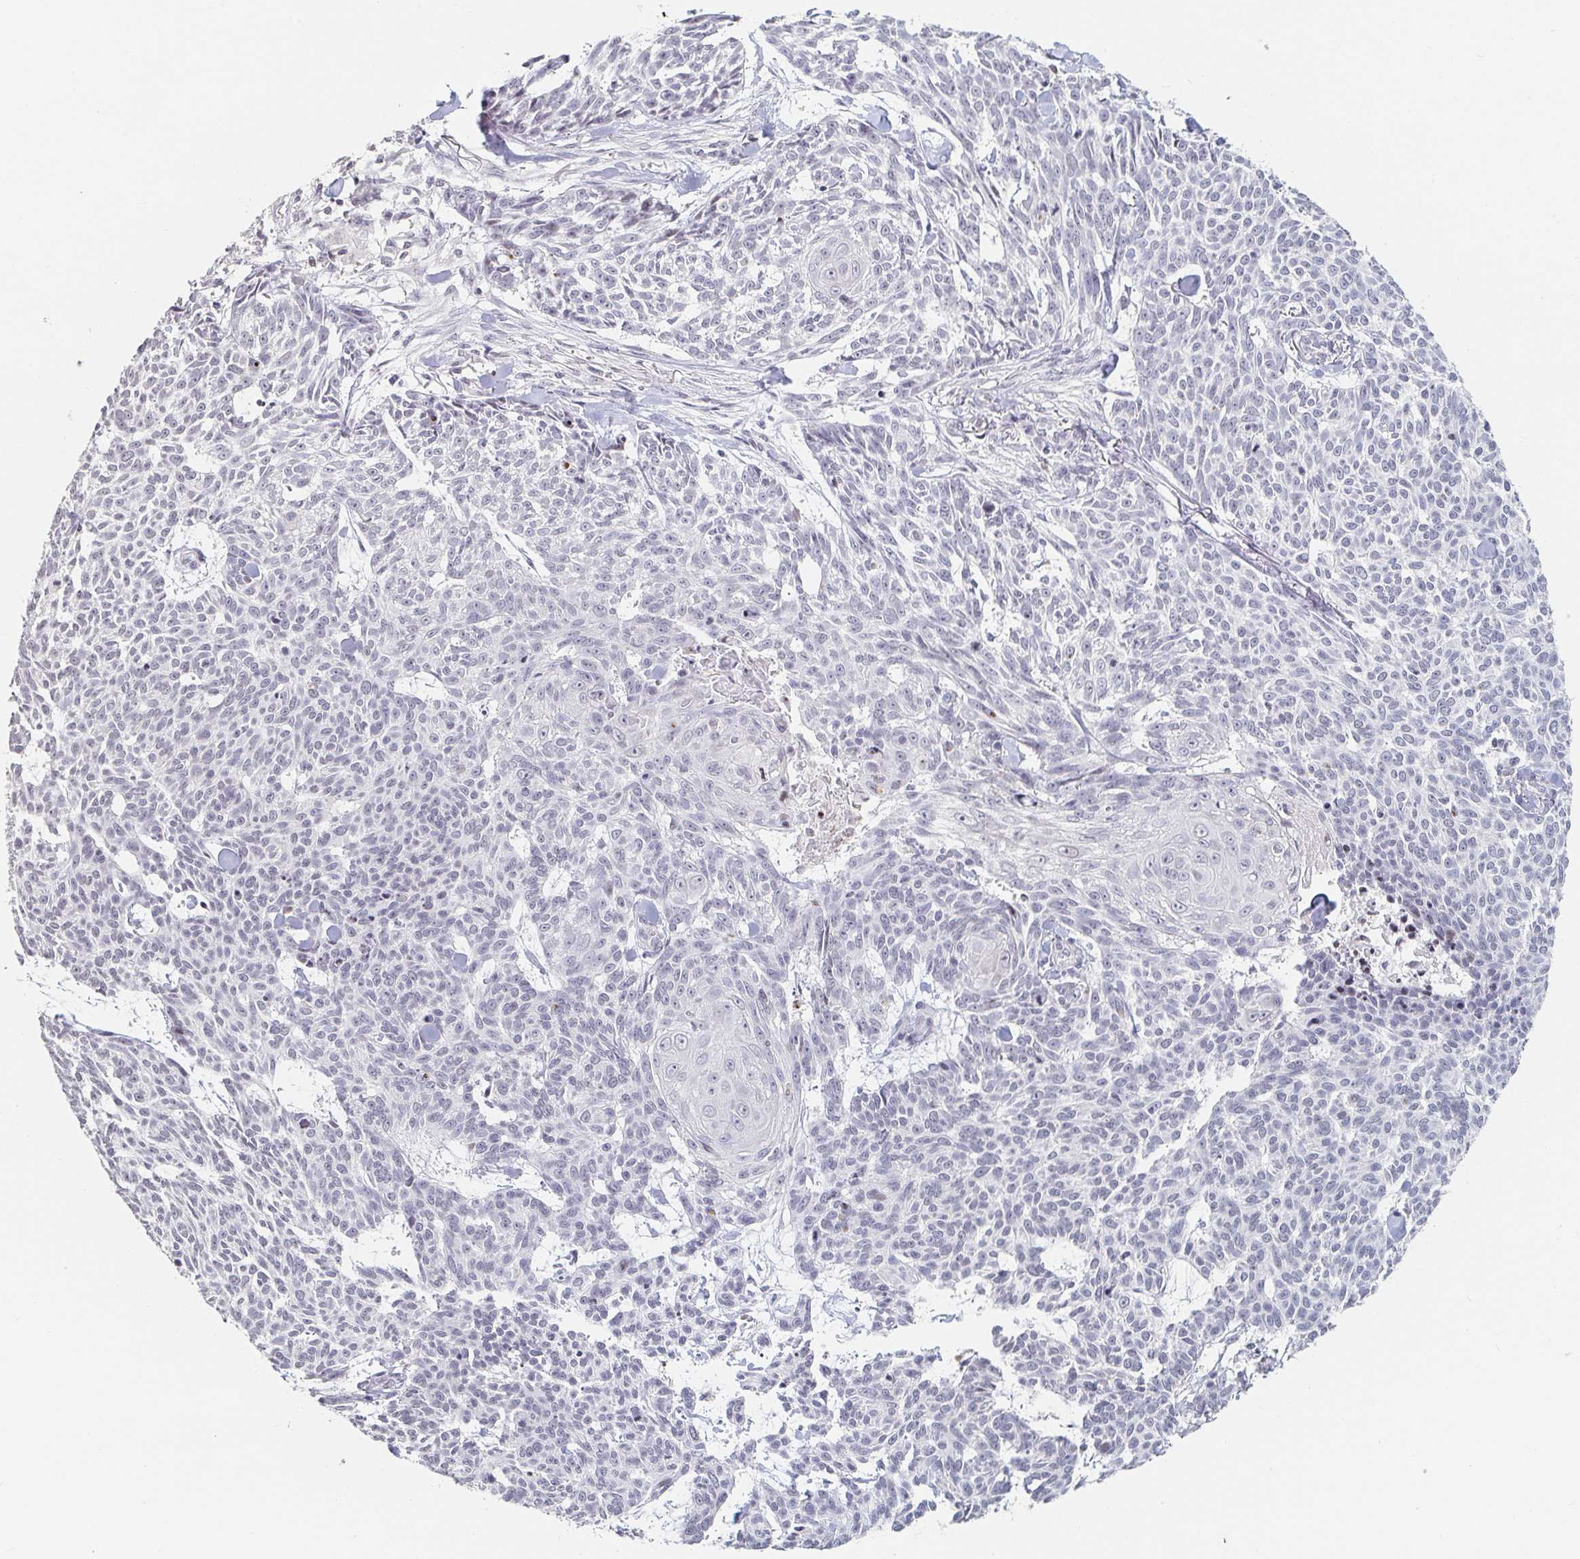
{"staining": {"intensity": "negative", "quantity": "none", "location": "none"}, "tissue": "skin cancer", "cell_type": "Tumor cells", "image_type": "cancer", "snomed": [{"axis": "morphology", "description": "Basal cell carcinoma"}, {"axis": "topography", "description": "Skin"}], "caption": "Image shows no significant protein positivity in tumor cells of skin basal cell carcinoma.", "gene": "NME9", "patient": {"sex": "female", "age": 93}}